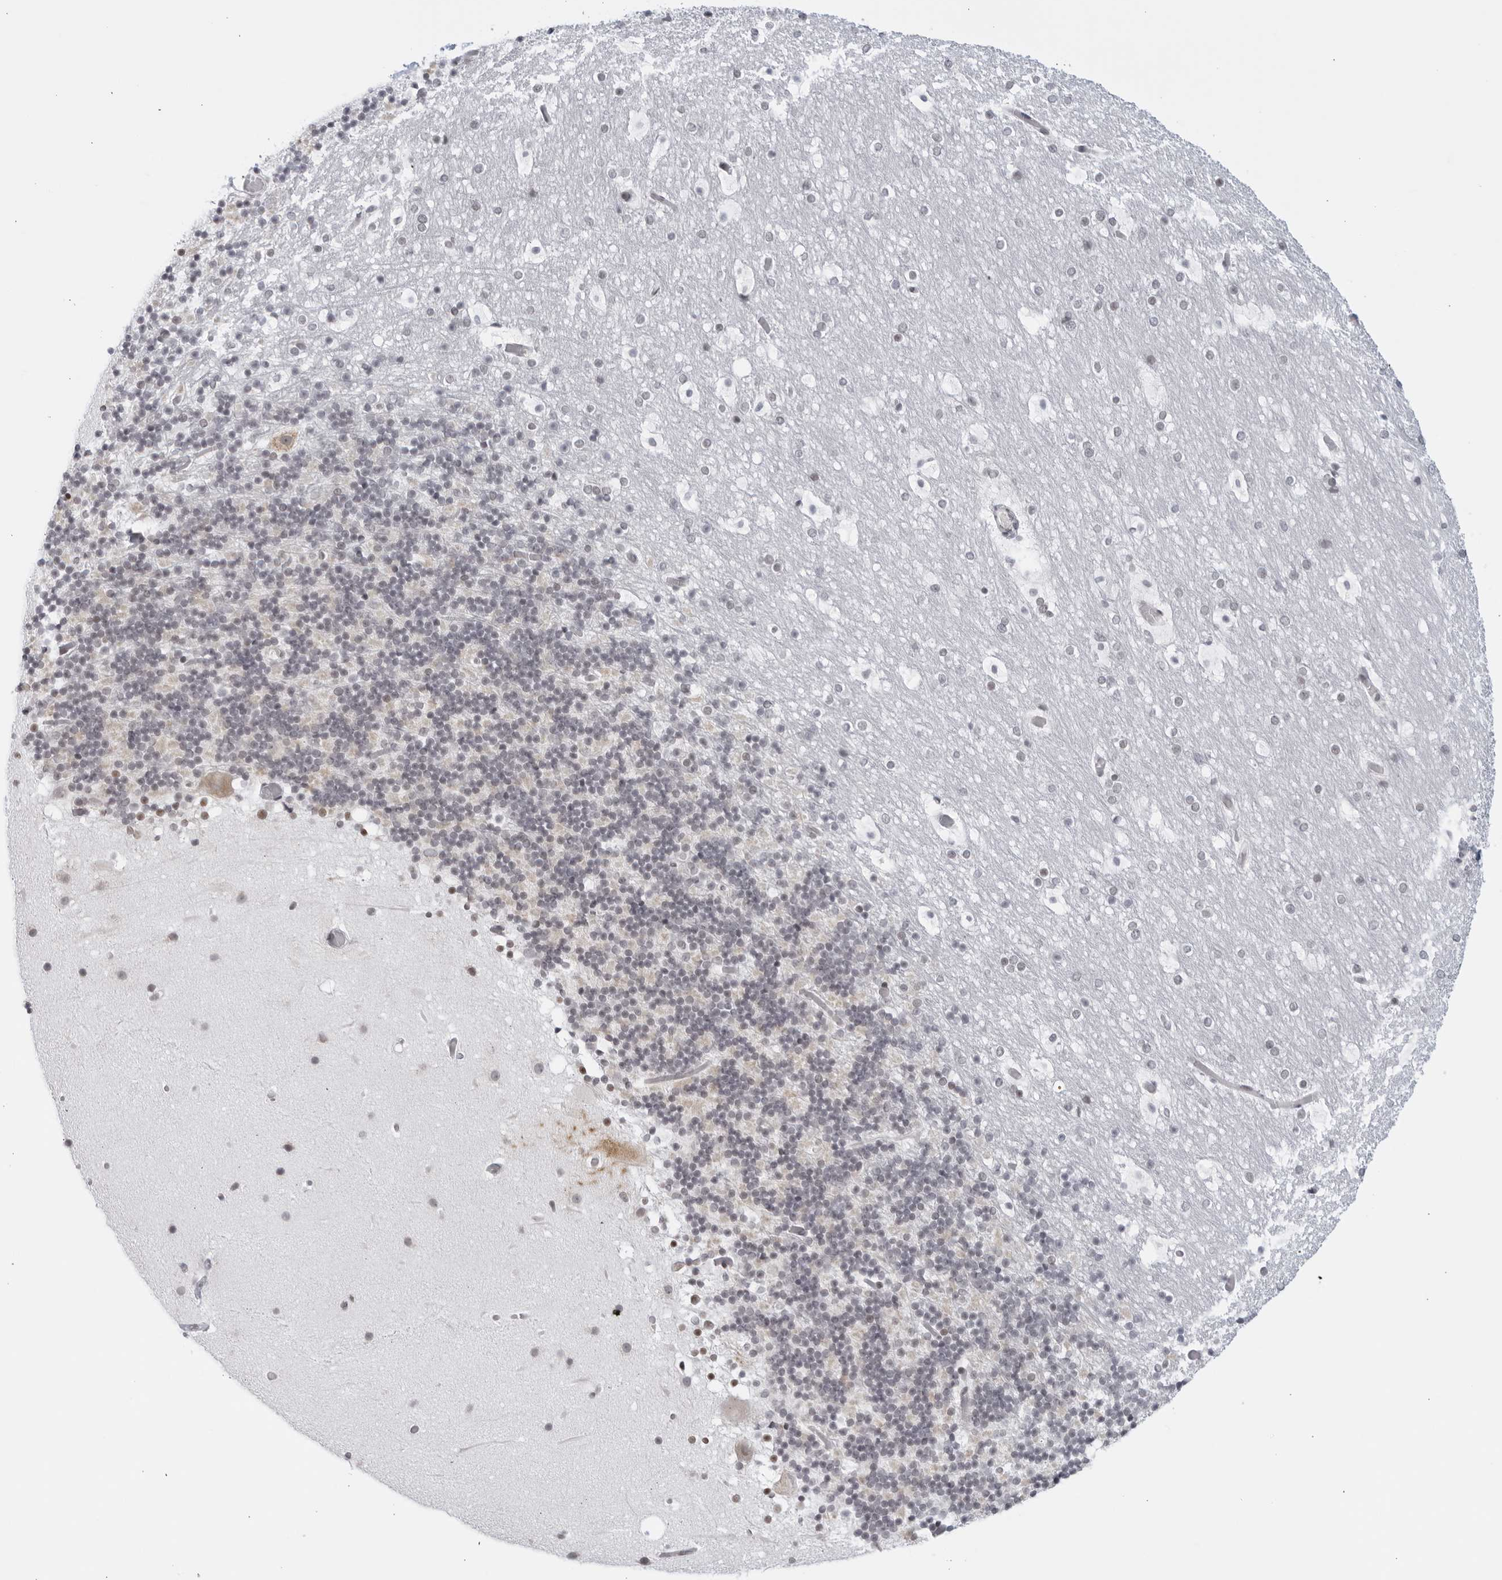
{"staining": {"intensity": "negative", "quantity": "none", "location": "none"}, "tissue": "cerebellum", "cell_type": "Cells in granular layer", "image_type": "normal", "snomed": [{"axis": "morphology", "description": "Normal tissue, NOS"}, {"axis": "topography", "description": "Cerebellum"}], "caption": "A histopathology image of human cerebellum is negative for staining in cells in granular layer. (Brightfield microscopy of DAB immunohistochemistry (IHC) at high magnification).", "gene": "RAB11FIP3", "patient": {"sex": "male", "age": 57}}